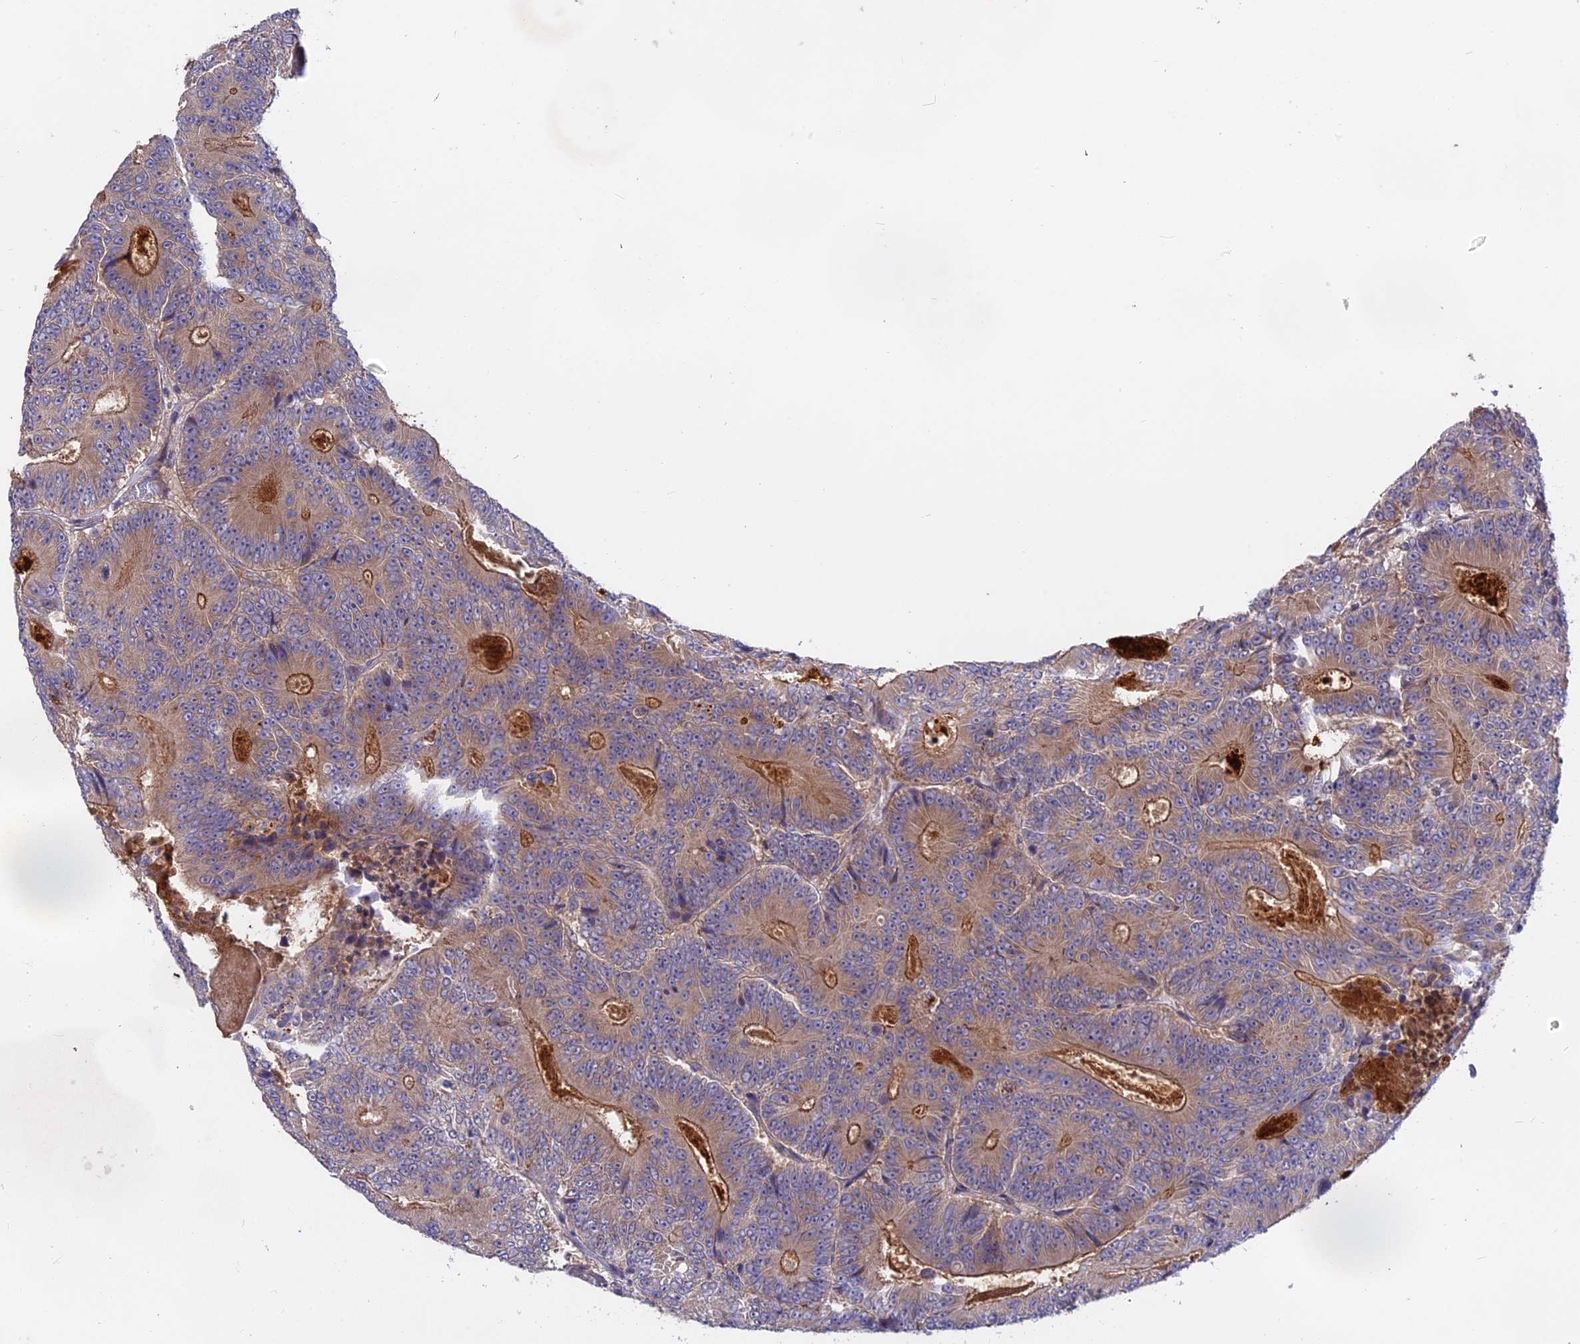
{"staining": {"intensity": "weak", "quantity": "25%-75%", "location": "cytoplasmic/membranous"}, "tissue": "colorectal cancer", "cell_type": "Tumor cells", "image_type": "cancer", "snomed": [{"axis": "morphology", "description": "Adenocarcinoma, NOS"}, {"axis": "topography", "description": "Colon"}], "caption": "Approximately 25%-75% of tumor cells in human colorectal cancer display weak cytoplasmic/membranous protein staining as visualized by brown immunohistochemical staining.", "gene": "TENT4B", "patient": {"sex": "male", "age": 83}}